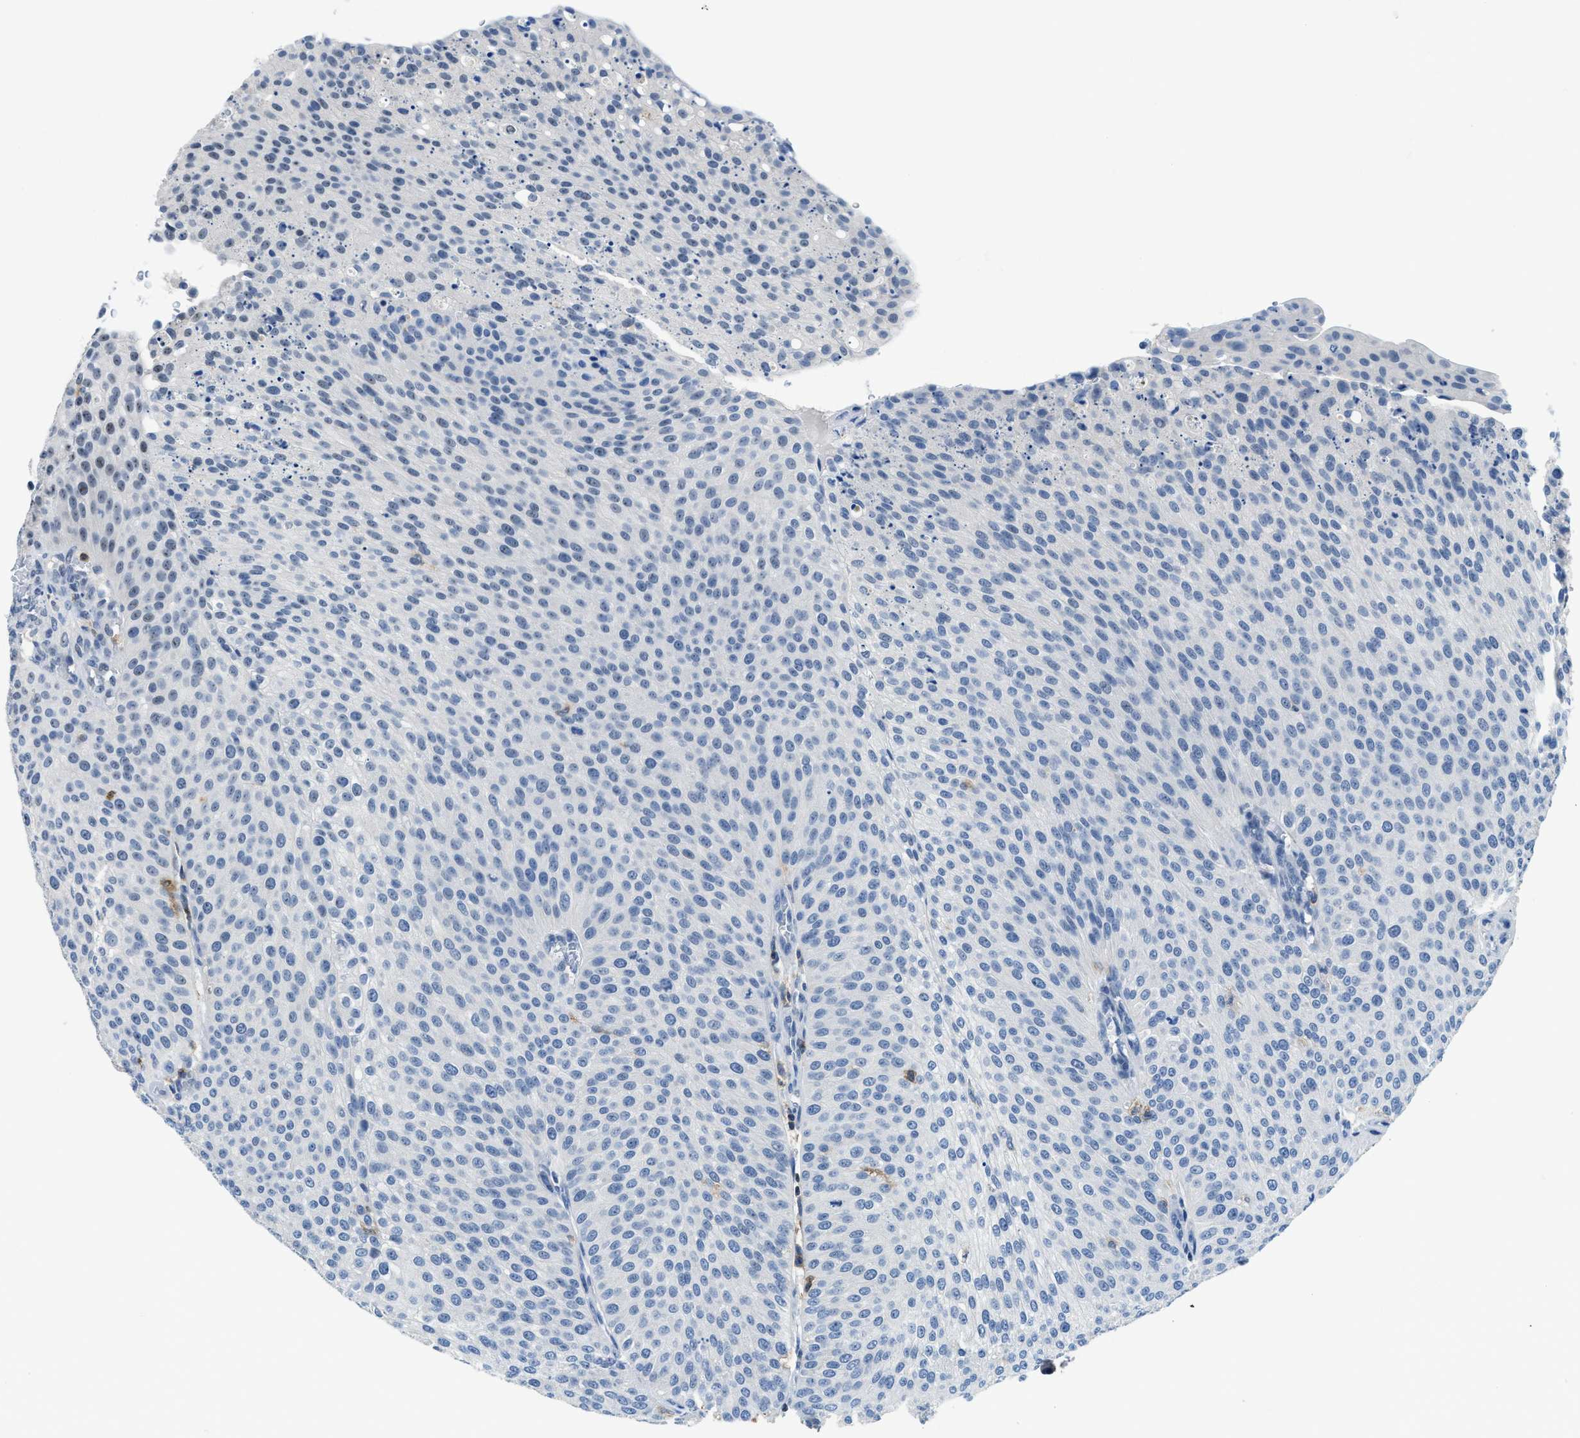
{"staining": {"intensity": "negative", "quantity": "none", "location": "none"}, "tissue": "urothelial cancer", "cell_type": "Tumor cells", "image_type": "cancer", "snomed": [{"axis": "morphology", "description": "Urothelial carcinoma, Low grade"}, {"axis": "topography", "description": "Smooth muscle"}, {"axis": "topography", "description": "Urinary bladder"}], "caption": "Micrograph shows no significant protein positivity in tumor cells of urothelial cancer. (DAB (3,3'-diaminobenzidine) immunohistochemistry (IHC), high magnification).", "gene": "FAM151A", "patient": {"sex": "male", "age": 60}}